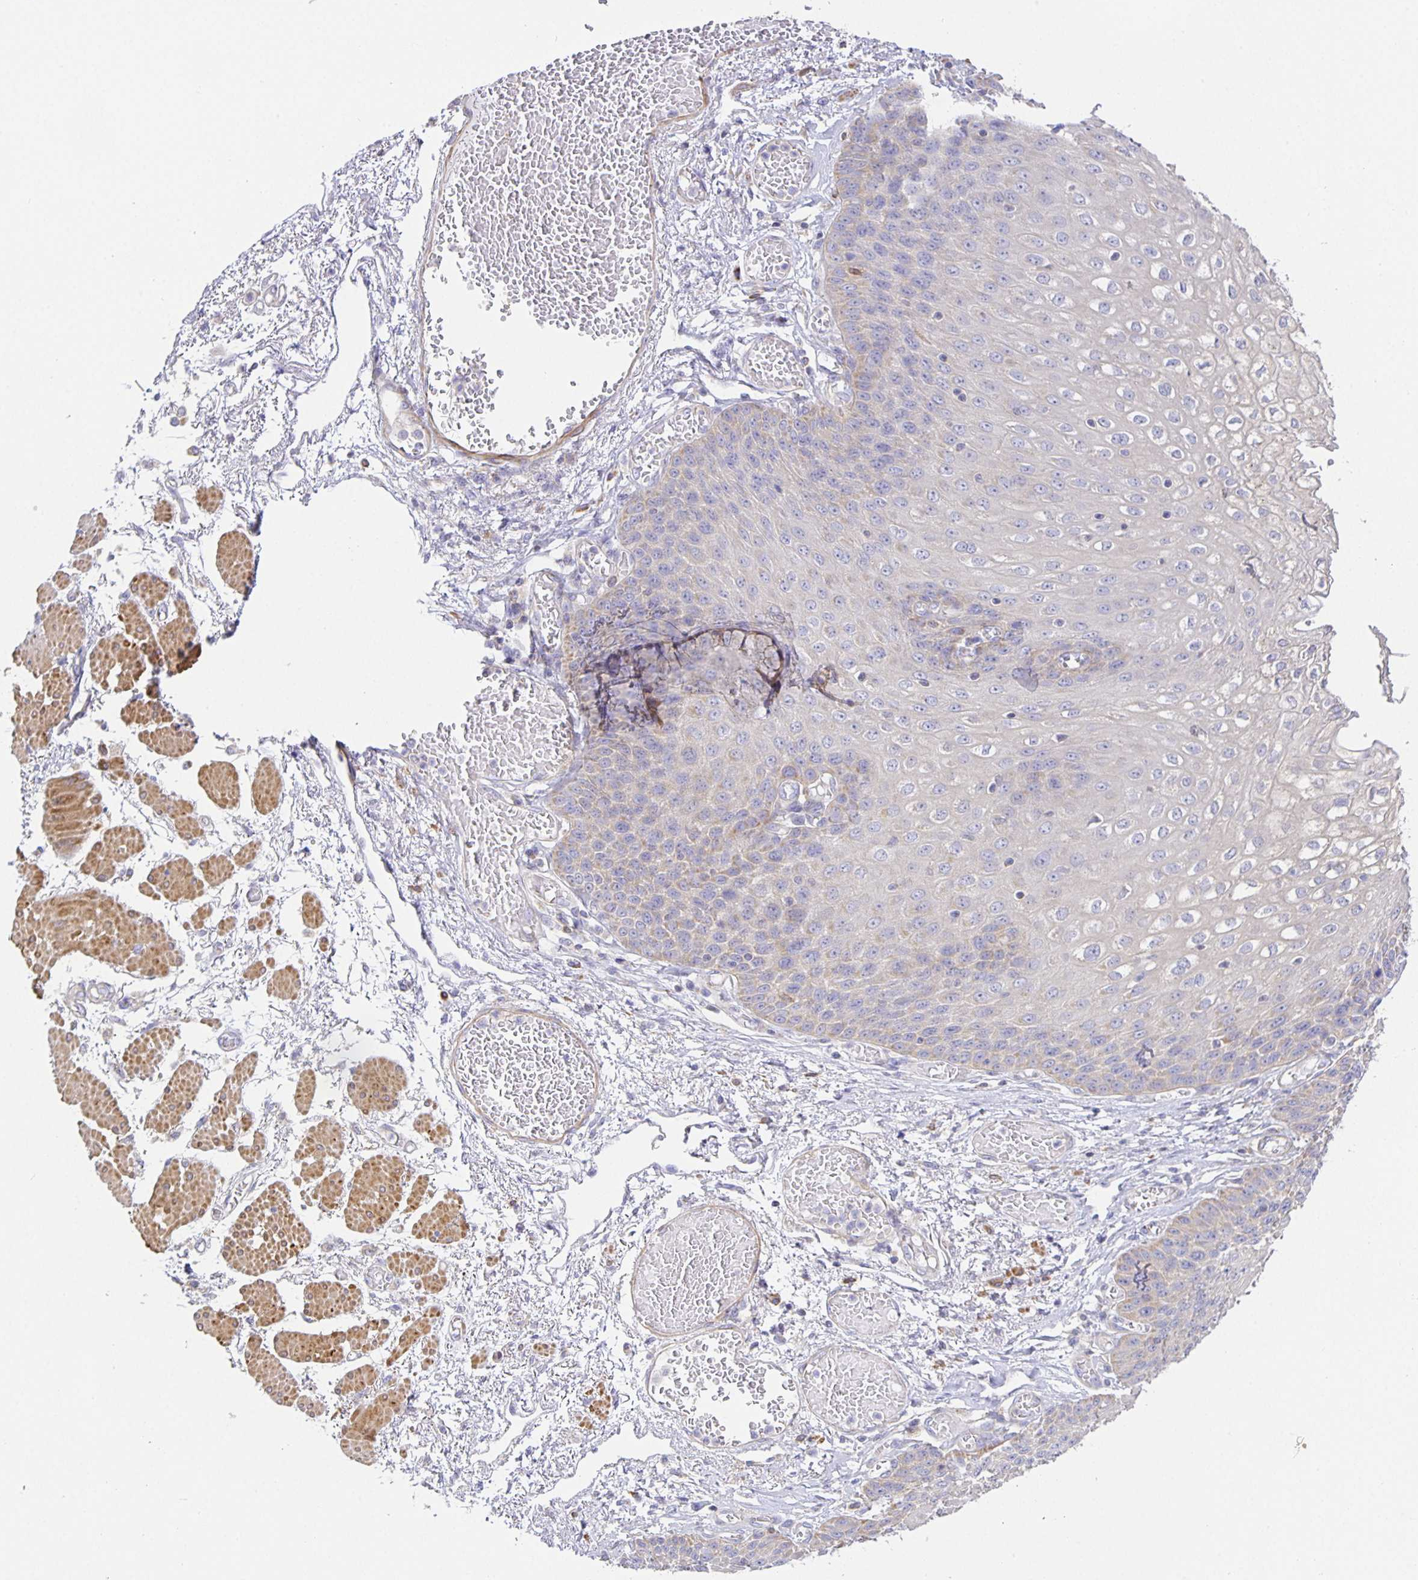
{"staining": {"intensity": "moderate", "quantity": "<25%", "location": "cytoplasmic/membranous"}, "tissue": "esophagus", "cell_type": "Squamous epithelial cells", "image_type": "normal", "snomed": [{"axis": "morphology", "description": "Normal tissue, NOS"}, {"axis": "morphology", "description": "Adenocarcinoma, NOS"}, {"axis": "topography", "description": "Esophagus"}], "caption": "An immunohistochemistry image of benign tissue is shown. Protein staining in brown shows moderate cytoplasmic/membranous positivity in esophagus within squamous epithelial cells. (Stains: DAB (3,3'-diaminobenzidine) in brown, nuclei in blue, Microscopy: brightfield microscopy at high magnification).", "gene": "FLRT3", "patient": {"sex": "male", "age": 81}}